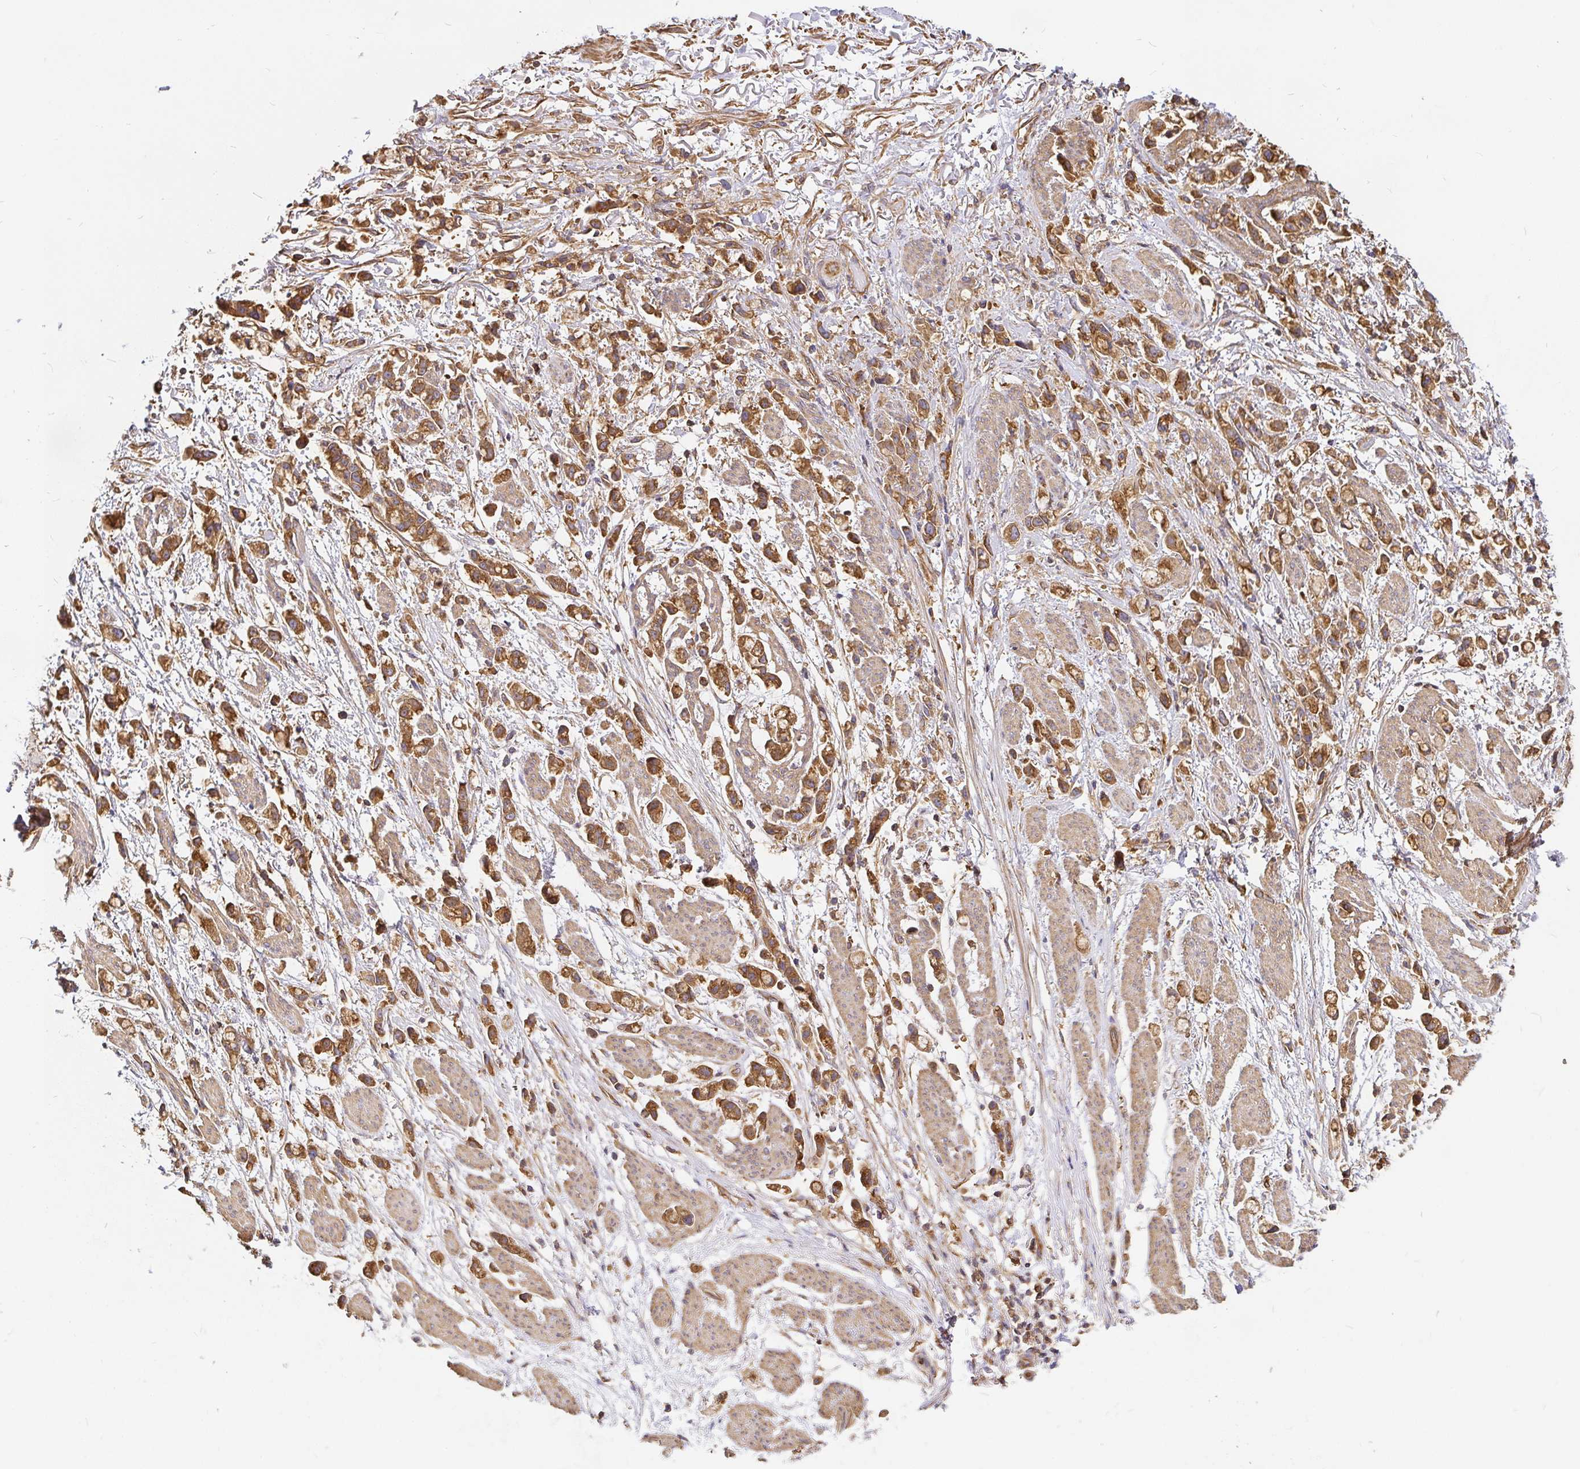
{"staining": {"intensity": "strong", "quantity": ">75%", "location": "cytoplasmic/membranous"}, "tissue": "stomach cancer", "cell_type": "Tumor cells", "image_type": "cancer", "snomed": [{"axis": "morphology", "description": "Adenocarcinoma, NOS"}, {"axis": "topography", "description": "Stomach"}], "caption": "High-power microscopy captured an IHC image of stomach adenocarcinoma, revealing strong cytoplasmic/membranous staining in approximately >75% of tumor cells.", "gene": "KIF5B", "patient": {"sex": "female", "age": 81}}